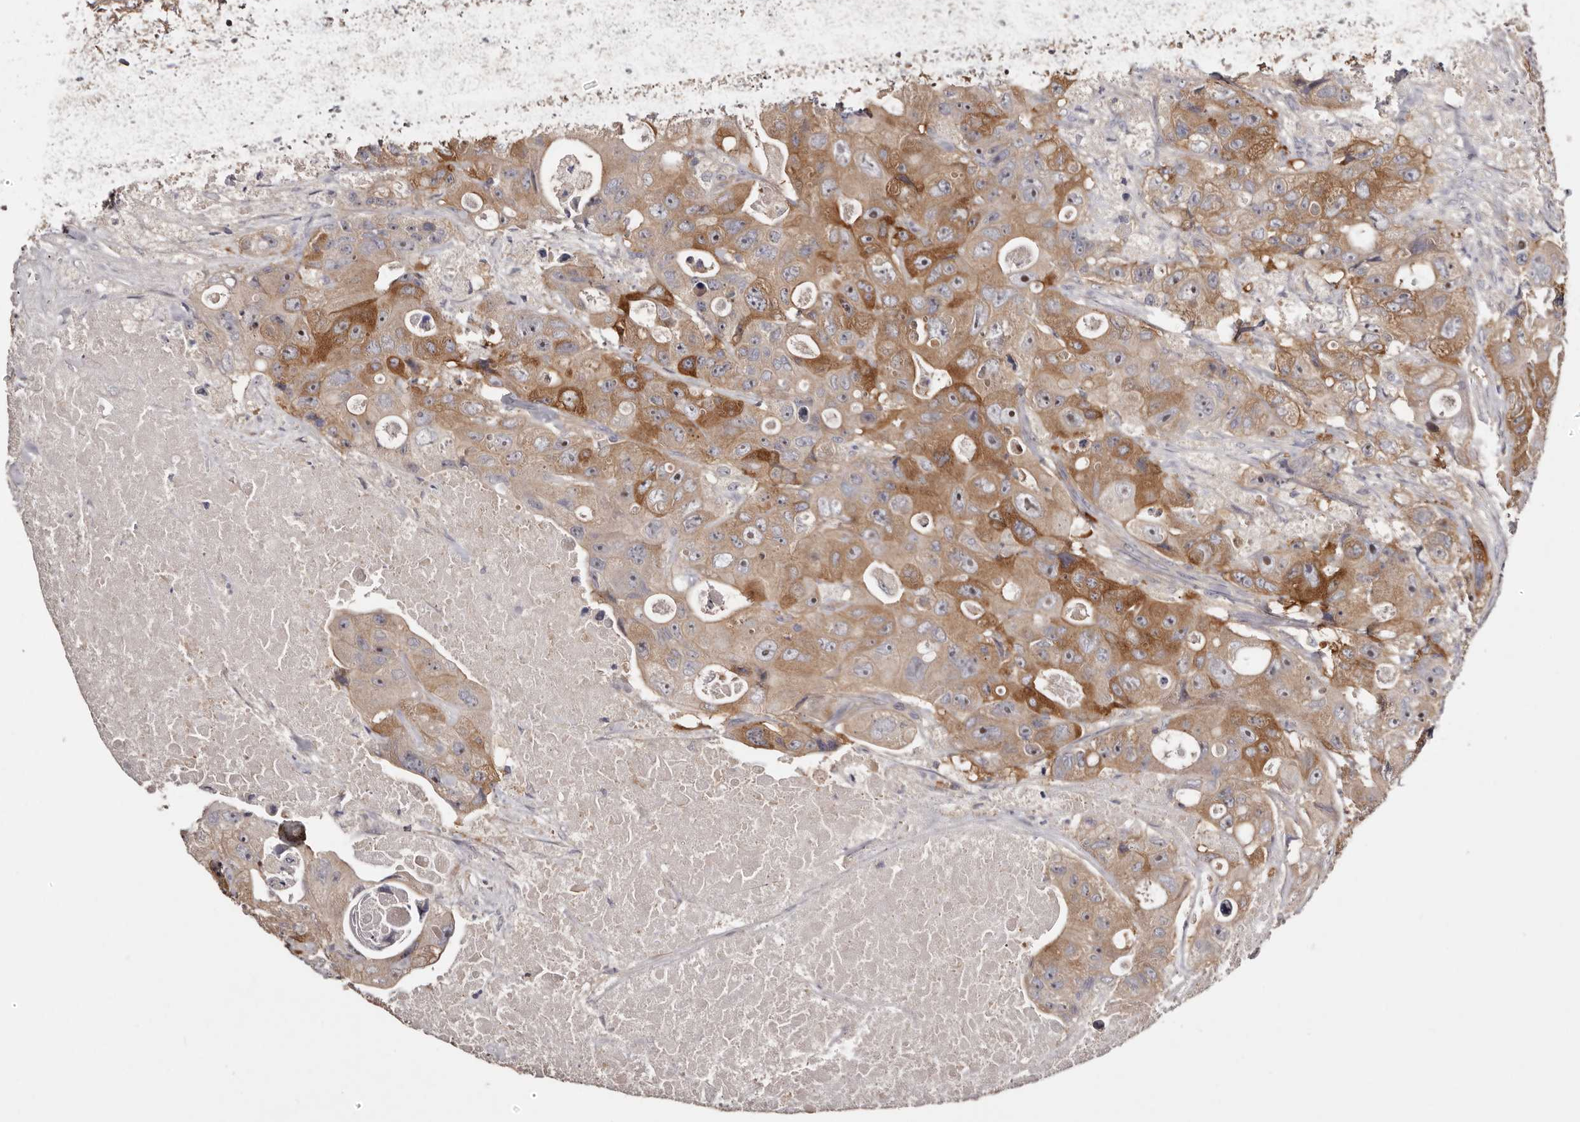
{"staining": {"intensity": "moderate", "quantity": ">75%", "location": "cytoplasmic/membranous"}, "tissue": "colorectal cancer", "cell_type": "Tumor cells", "image_type": "cancer", "snomed": [{"axis": "morphology", "description": "Adenocarcinoma, NOS"}, {"axis": "topography", "description": "Colon"}], "caption": "Tumor cells exhibit medium levels of moderate cytoplasmic/membranous staining in about >75% of cells in adenocarcinoma (colorectal).", "gene": "LTV1", "patient": {"sex": "female", "age": 46}}